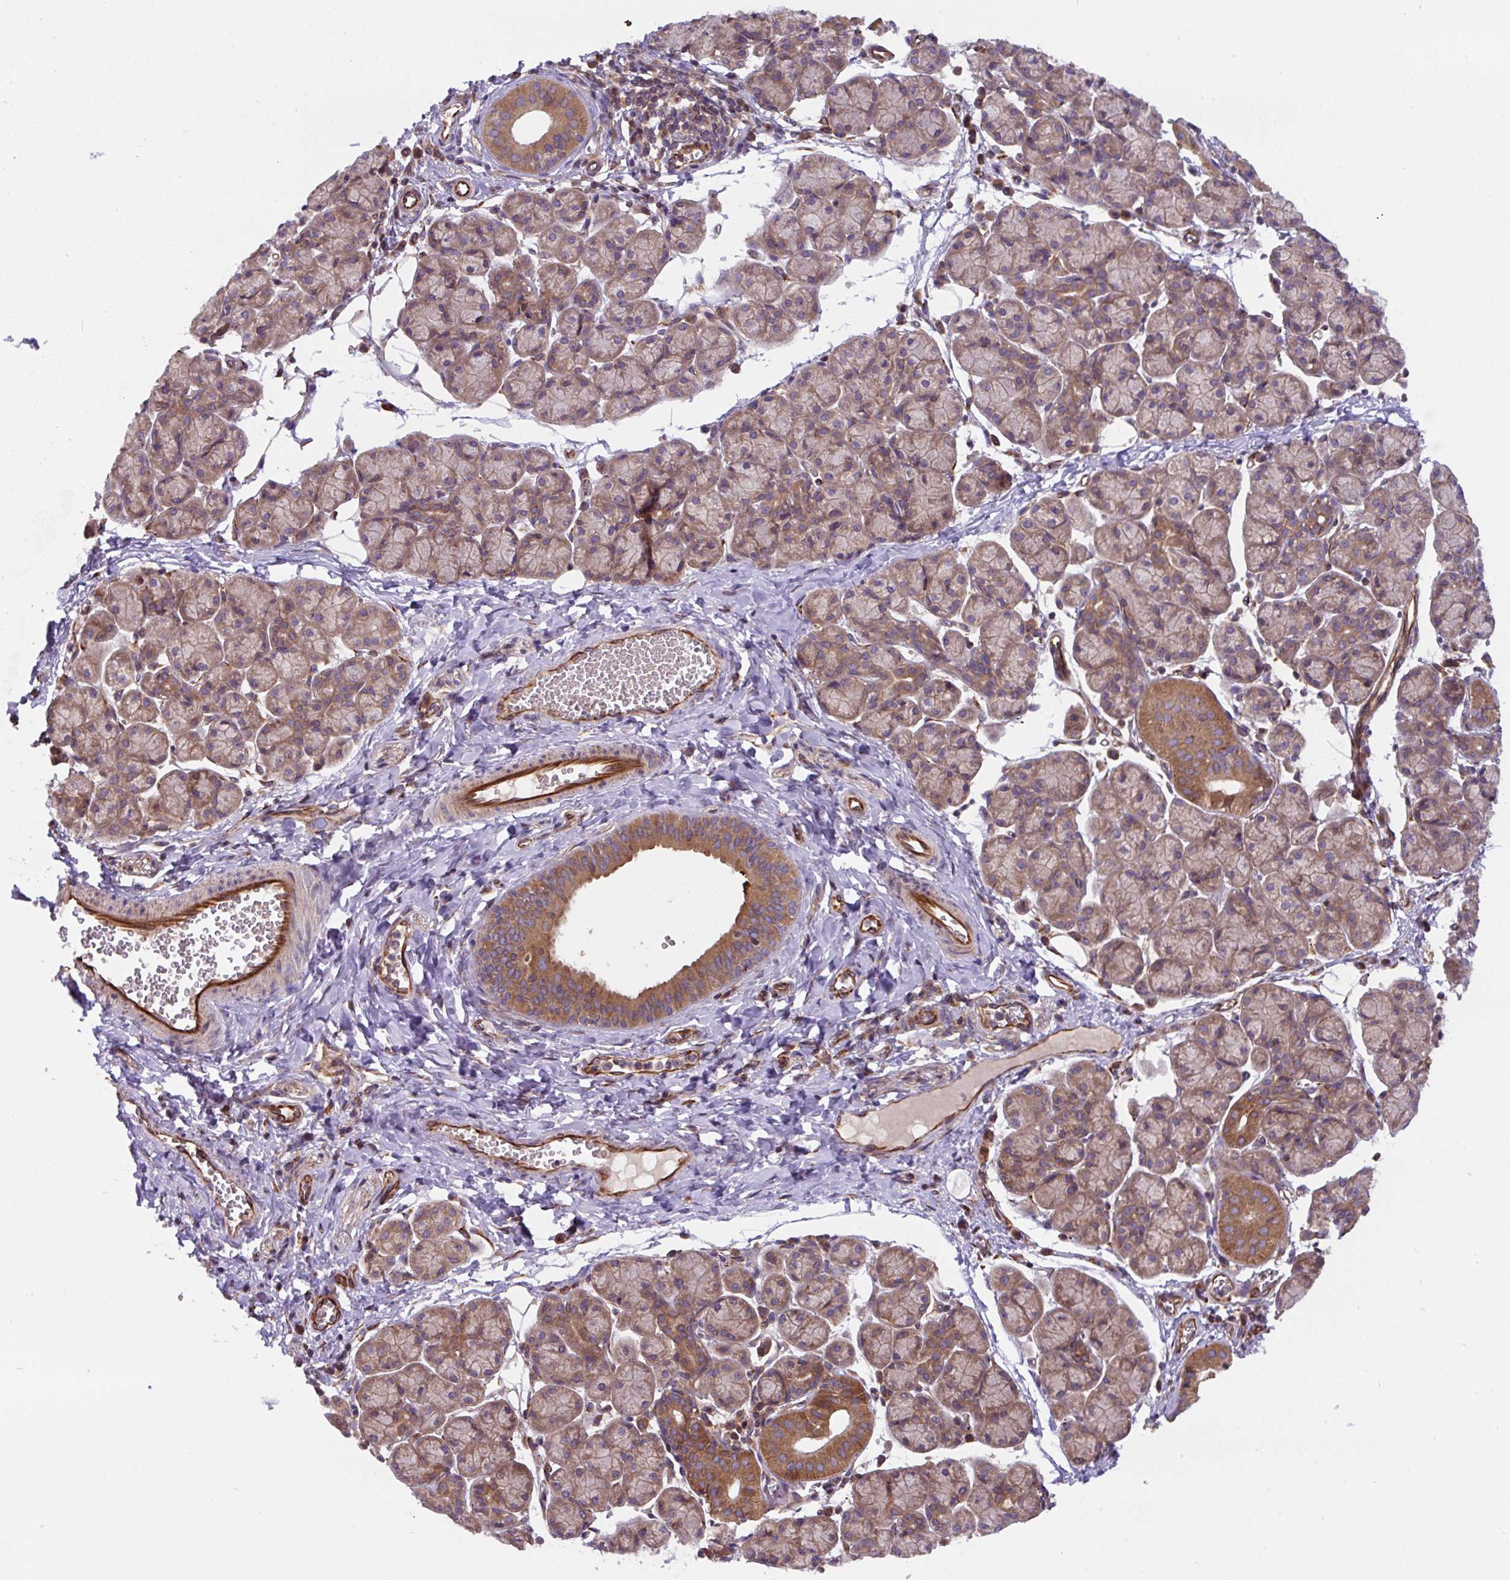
{"staining": {"intensity": "moderate", "quantity": "25%-75%", "location": "cytoplasmic/membranous"}, "tissue": "salivary gland", "cell_type": "Glandular cells", "image_type": "normal", "snomed": [{"axis": "morphology", "description": "Normal tissue, NOS"}, {"axis": "morphology", "description": "Inflammation, NOS"}, {"axis": "topography", "description": "Lymph node"}, {"axis": "topography", "description": "Salivary gland"}], "caption": "Human salivary gland stained with a brown dye exhibits moderate cytoplasmic/membranous positive expression in approximately 25%-75% of glandular cells.", "gene": "APOBEC3D", "patient": {"sex": "male", "age": 3}}